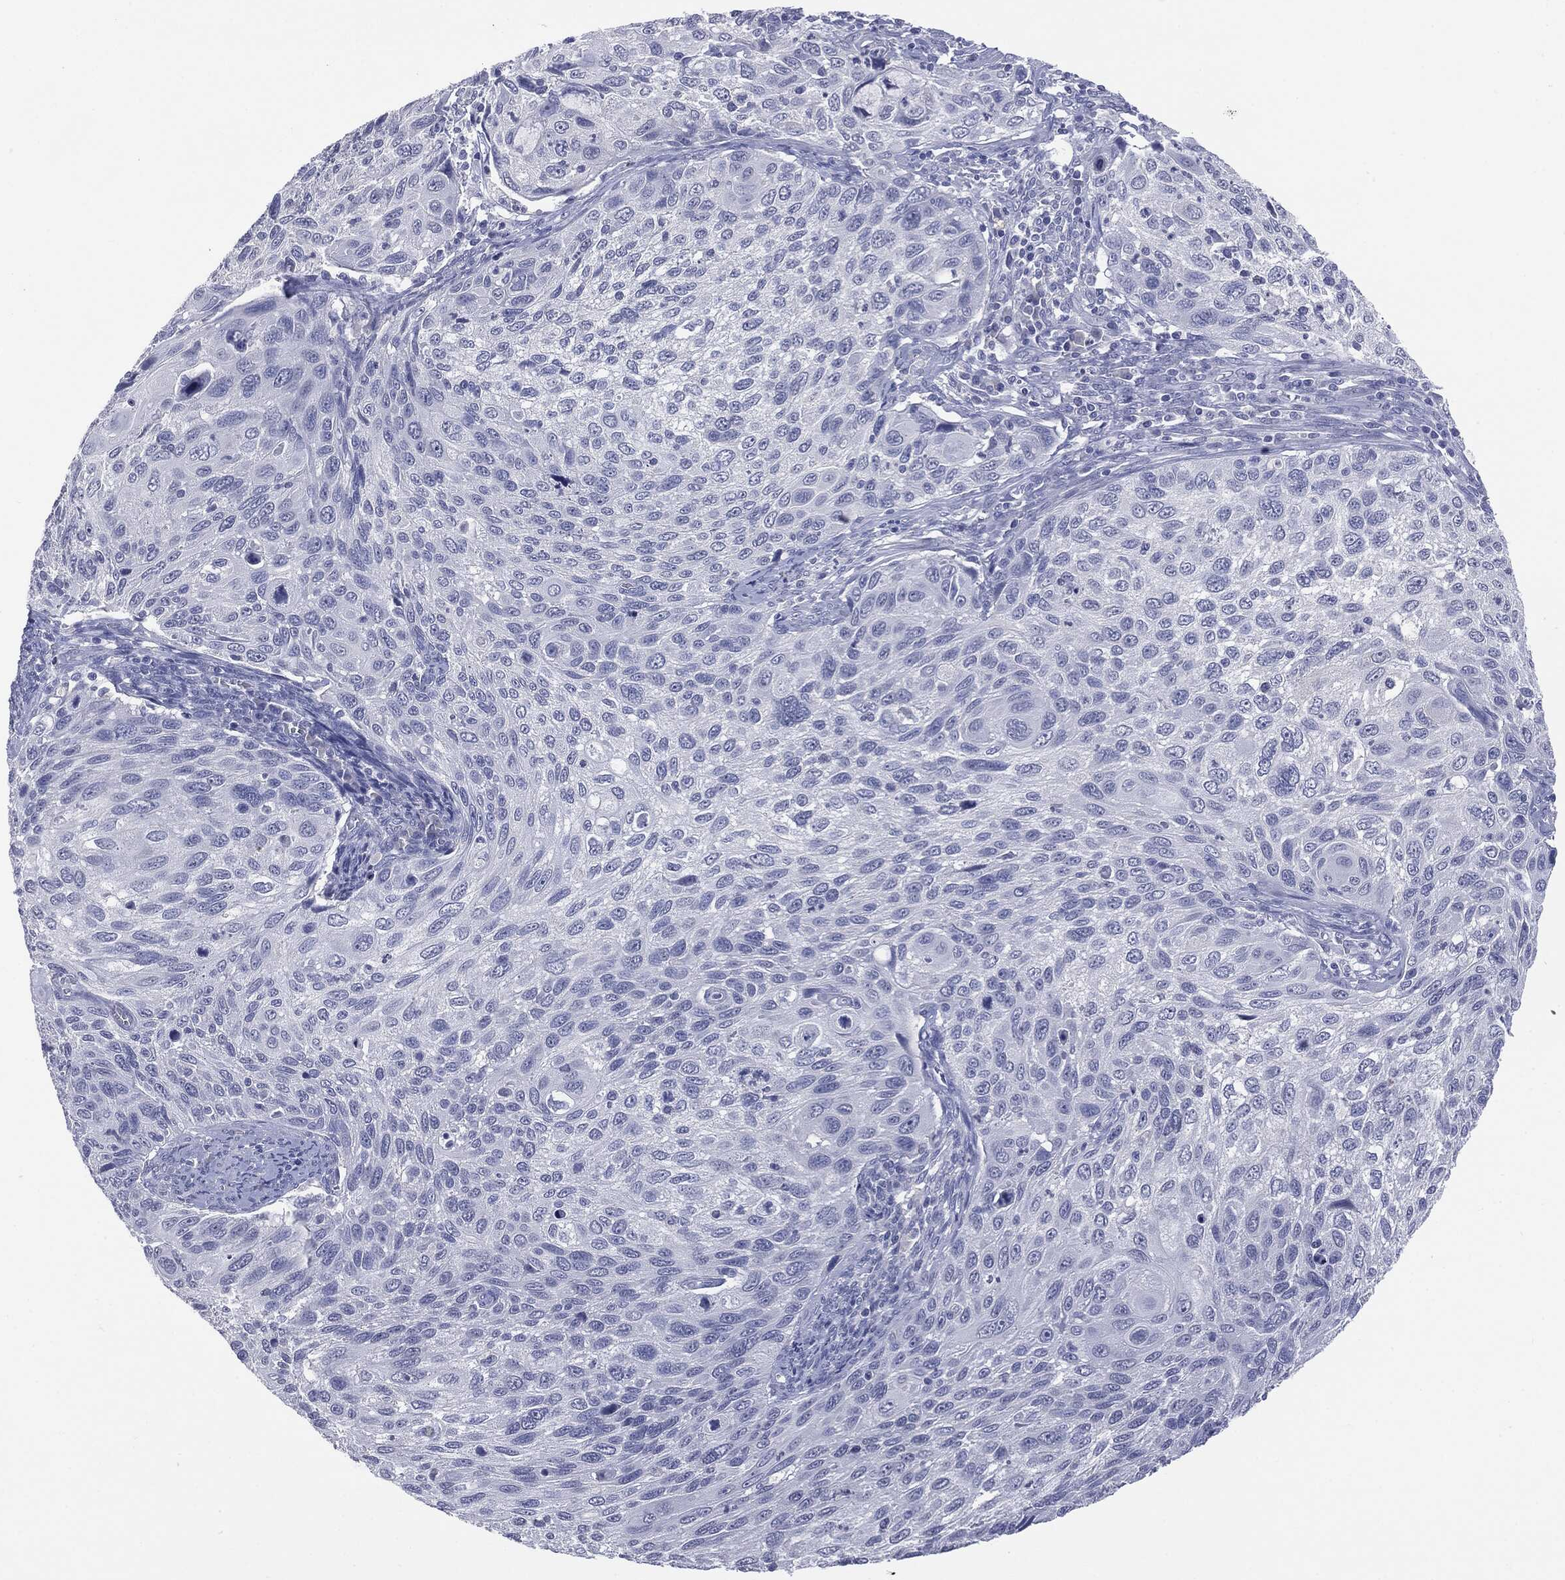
{"staining": {"intensity": "negative", "quantity": "none", "location": "none"}, "tissue": "cervical cancer", "cell_type": "Tumor cells", "image_type": "cancer", "snomed": [{"axis": "morphology", "description": "Squamous cell carcinoma, NOS"}, {"axis": "topography", "description": "Cervix"}], "caption": "Immunohistochemistry (IHC) of cervical squamous cell carcinoma exhibits no expression in tumor cells. (DAB immunohistochemistry, high magnification).", "gene": "TSHB", "patient": {"sex": "female", "age": 70}}